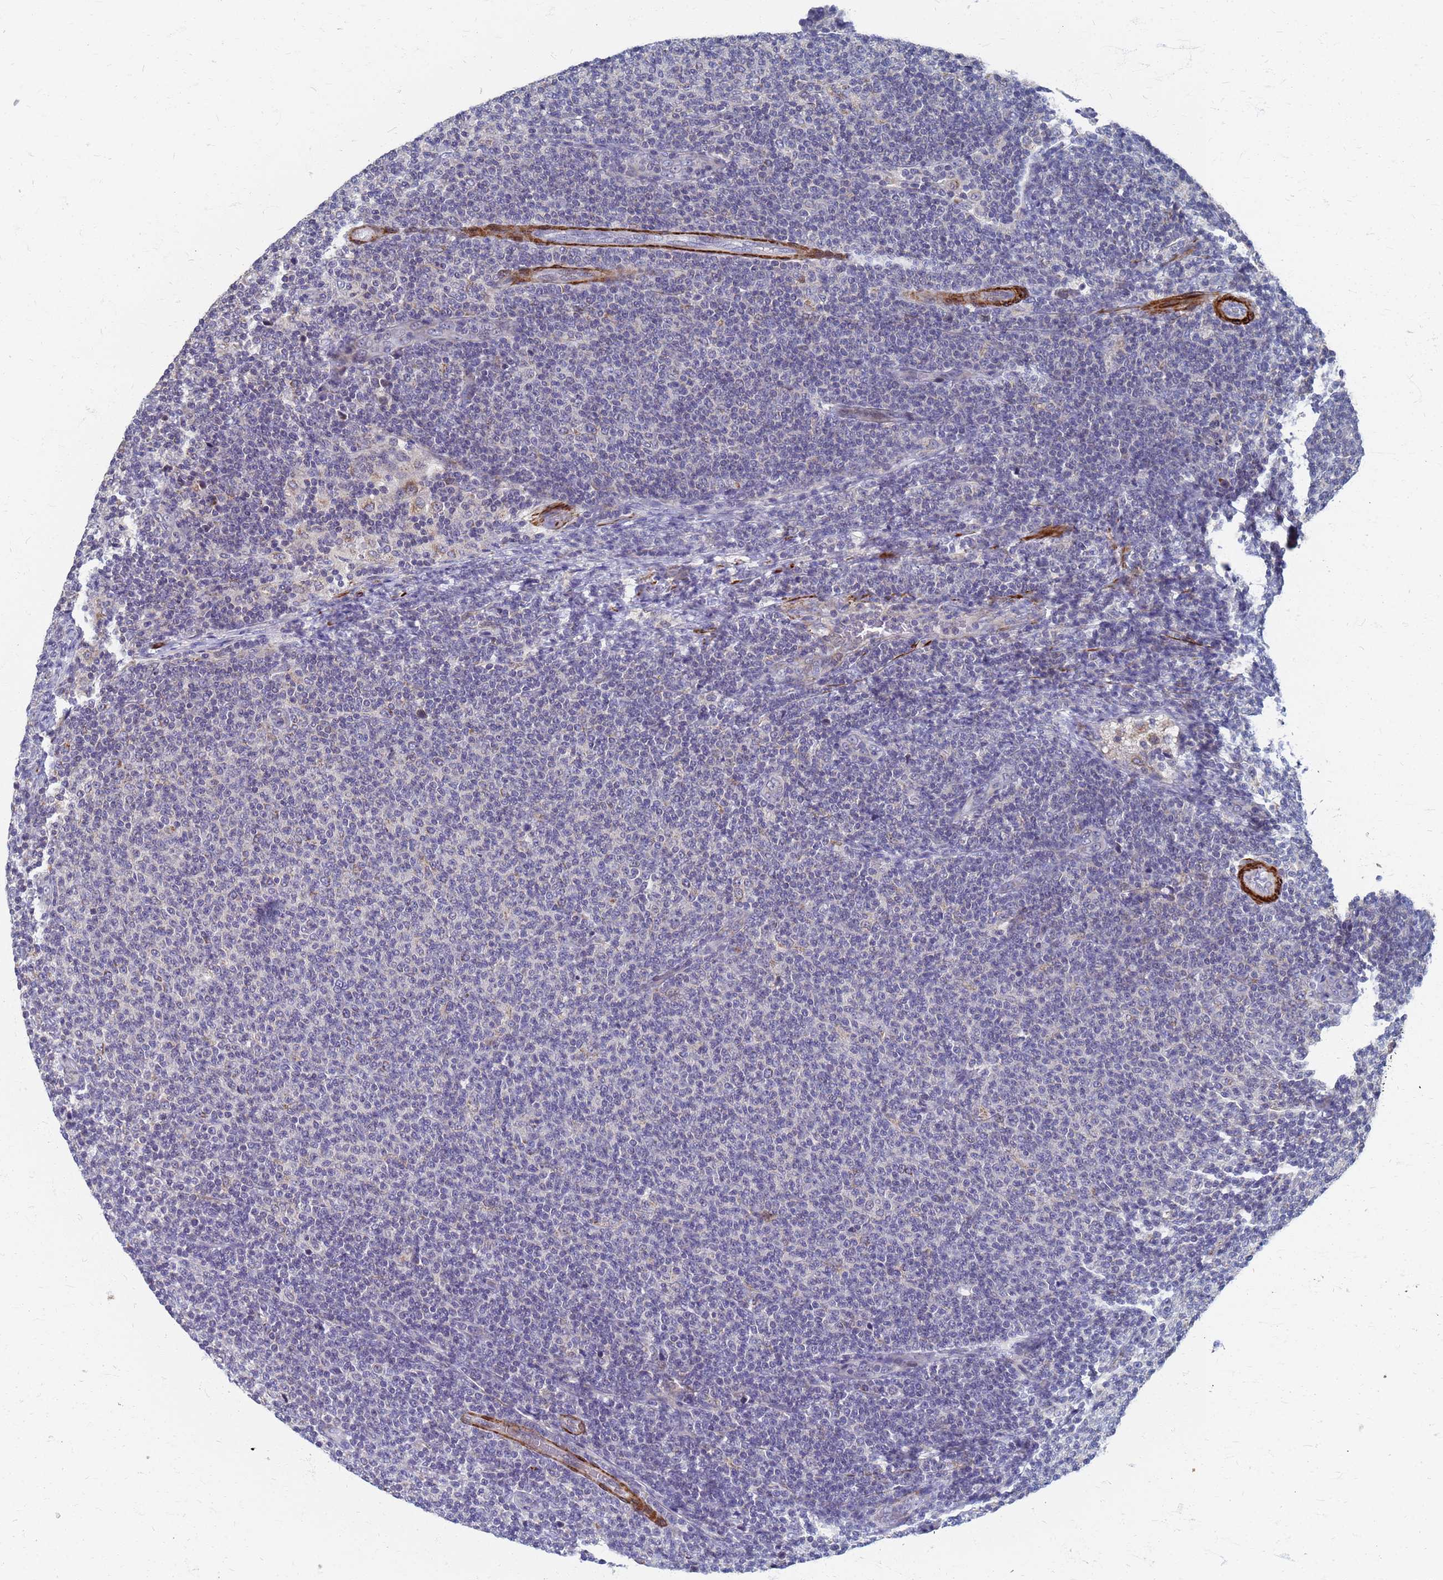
{"staining": {"intensity": "negative", "quantity": "none", "location": "none"}, "tissue": "lymphoma", "cell_type": "Tumor cells", "image_type": "cancer", "snomed": [{"axis": "morphology", "description": "Malignant lymphoma, non-Hodgkin's type, Low grade"}, {"axis": "topography", "description": "Lymph node"}], "caption": "An image of lymphoma stained for a protein exhibits no brown staining in tumor cells.", "gene": "ATPAF1", "patient": {"sex": "male", "age": 66}}